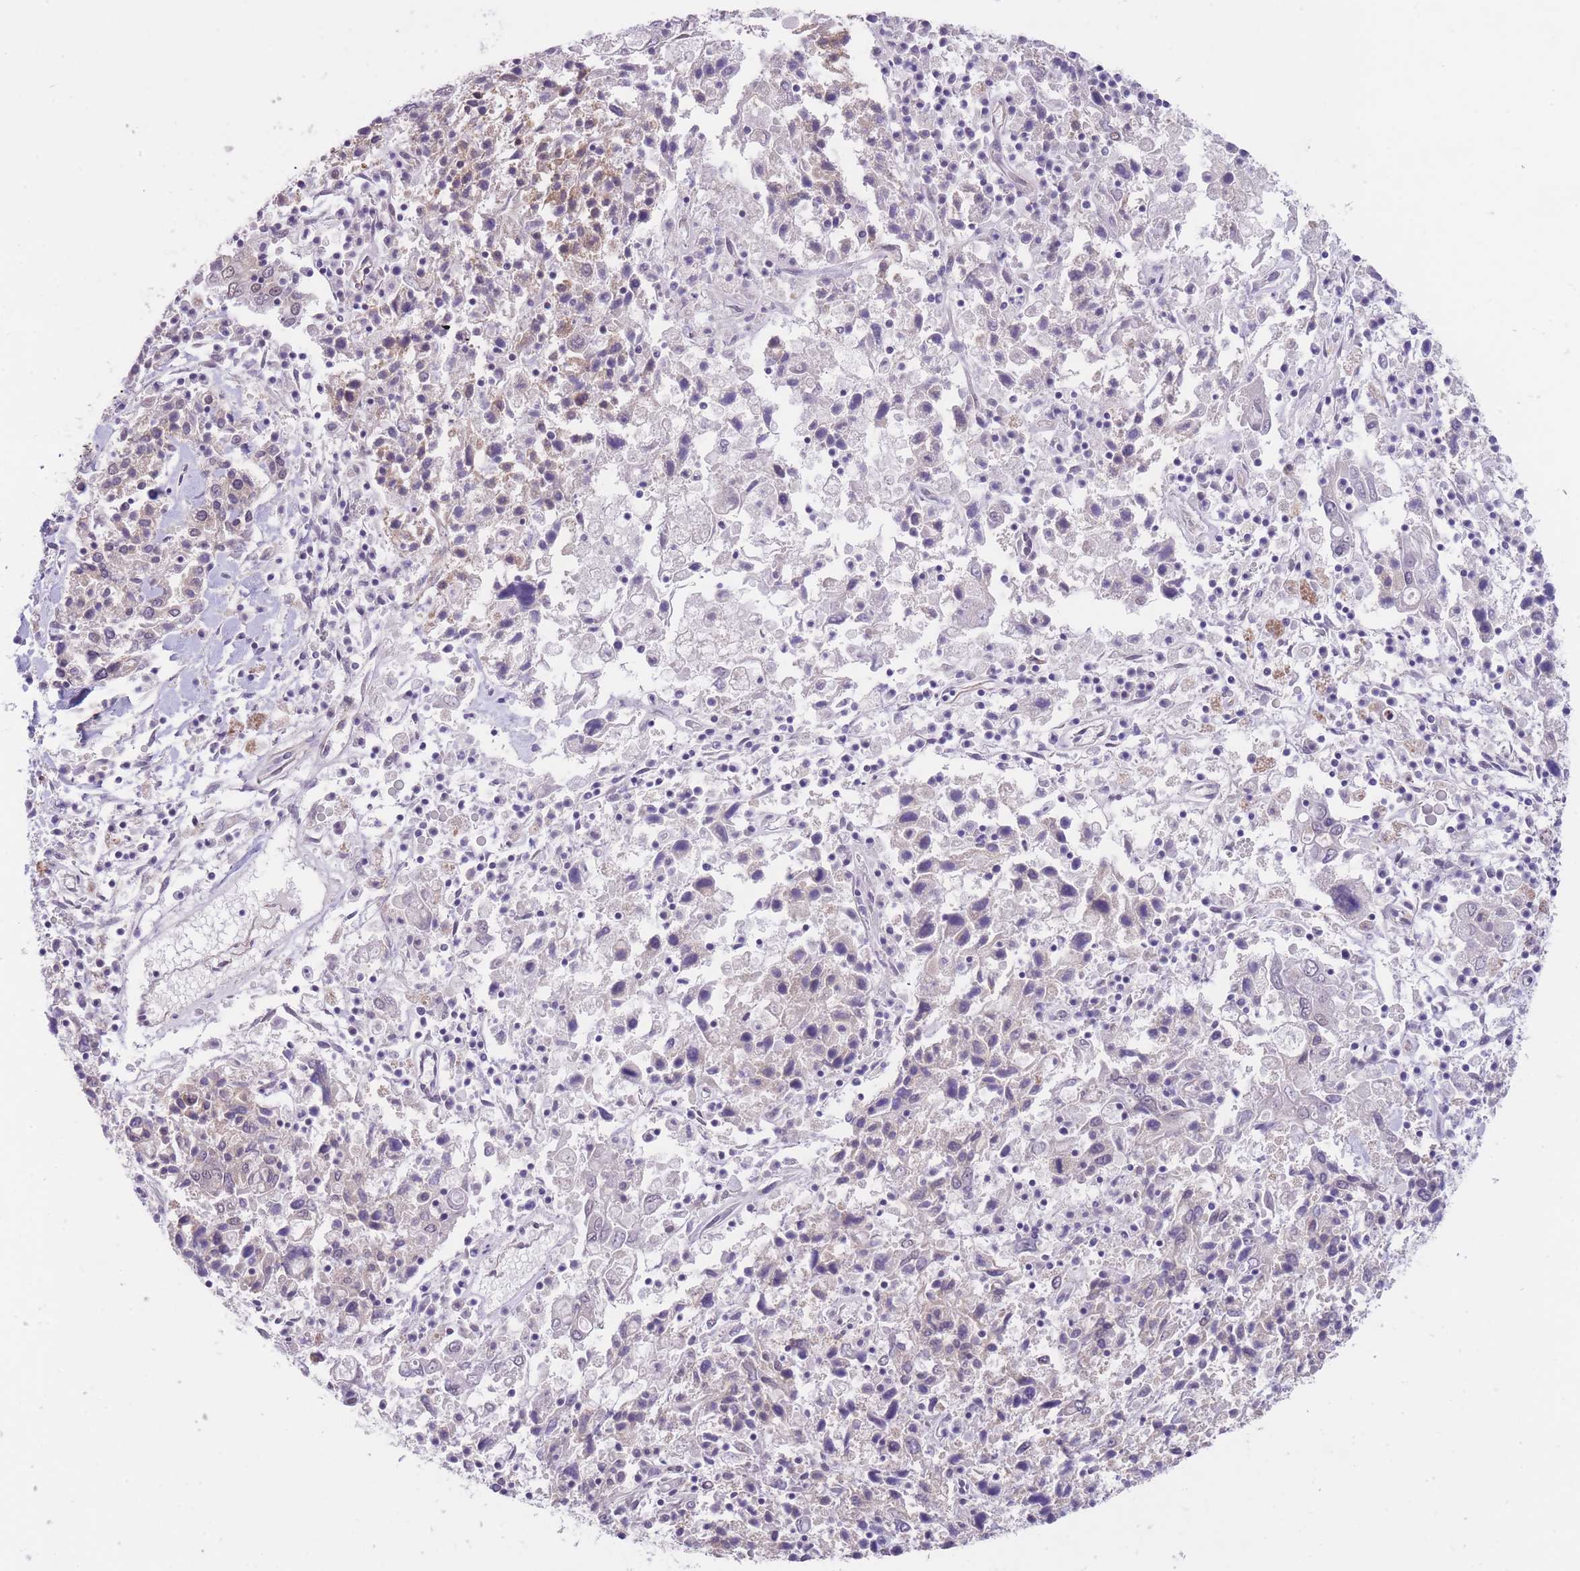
{"staining": {"intensity": "negative", "quantity": "none", "location": "none"}, "tissue": "ovarian cancer", "cell_type": "Tumor cells", "image_type": "cancer", "snomed": [{"axis": "morphology", "description": "Carcinoma, endometroid"}, {"axis": "topography", "description": "Ovary"}], "caption": "DAB (3,3'-diaminobenzidine) immunohistochemical staining of endometroid carcinoma (ovarian) reveals no significant staining in tumor cells.", "gene": "QTRT1", "patient": {"sex": "female", "age": 62}}